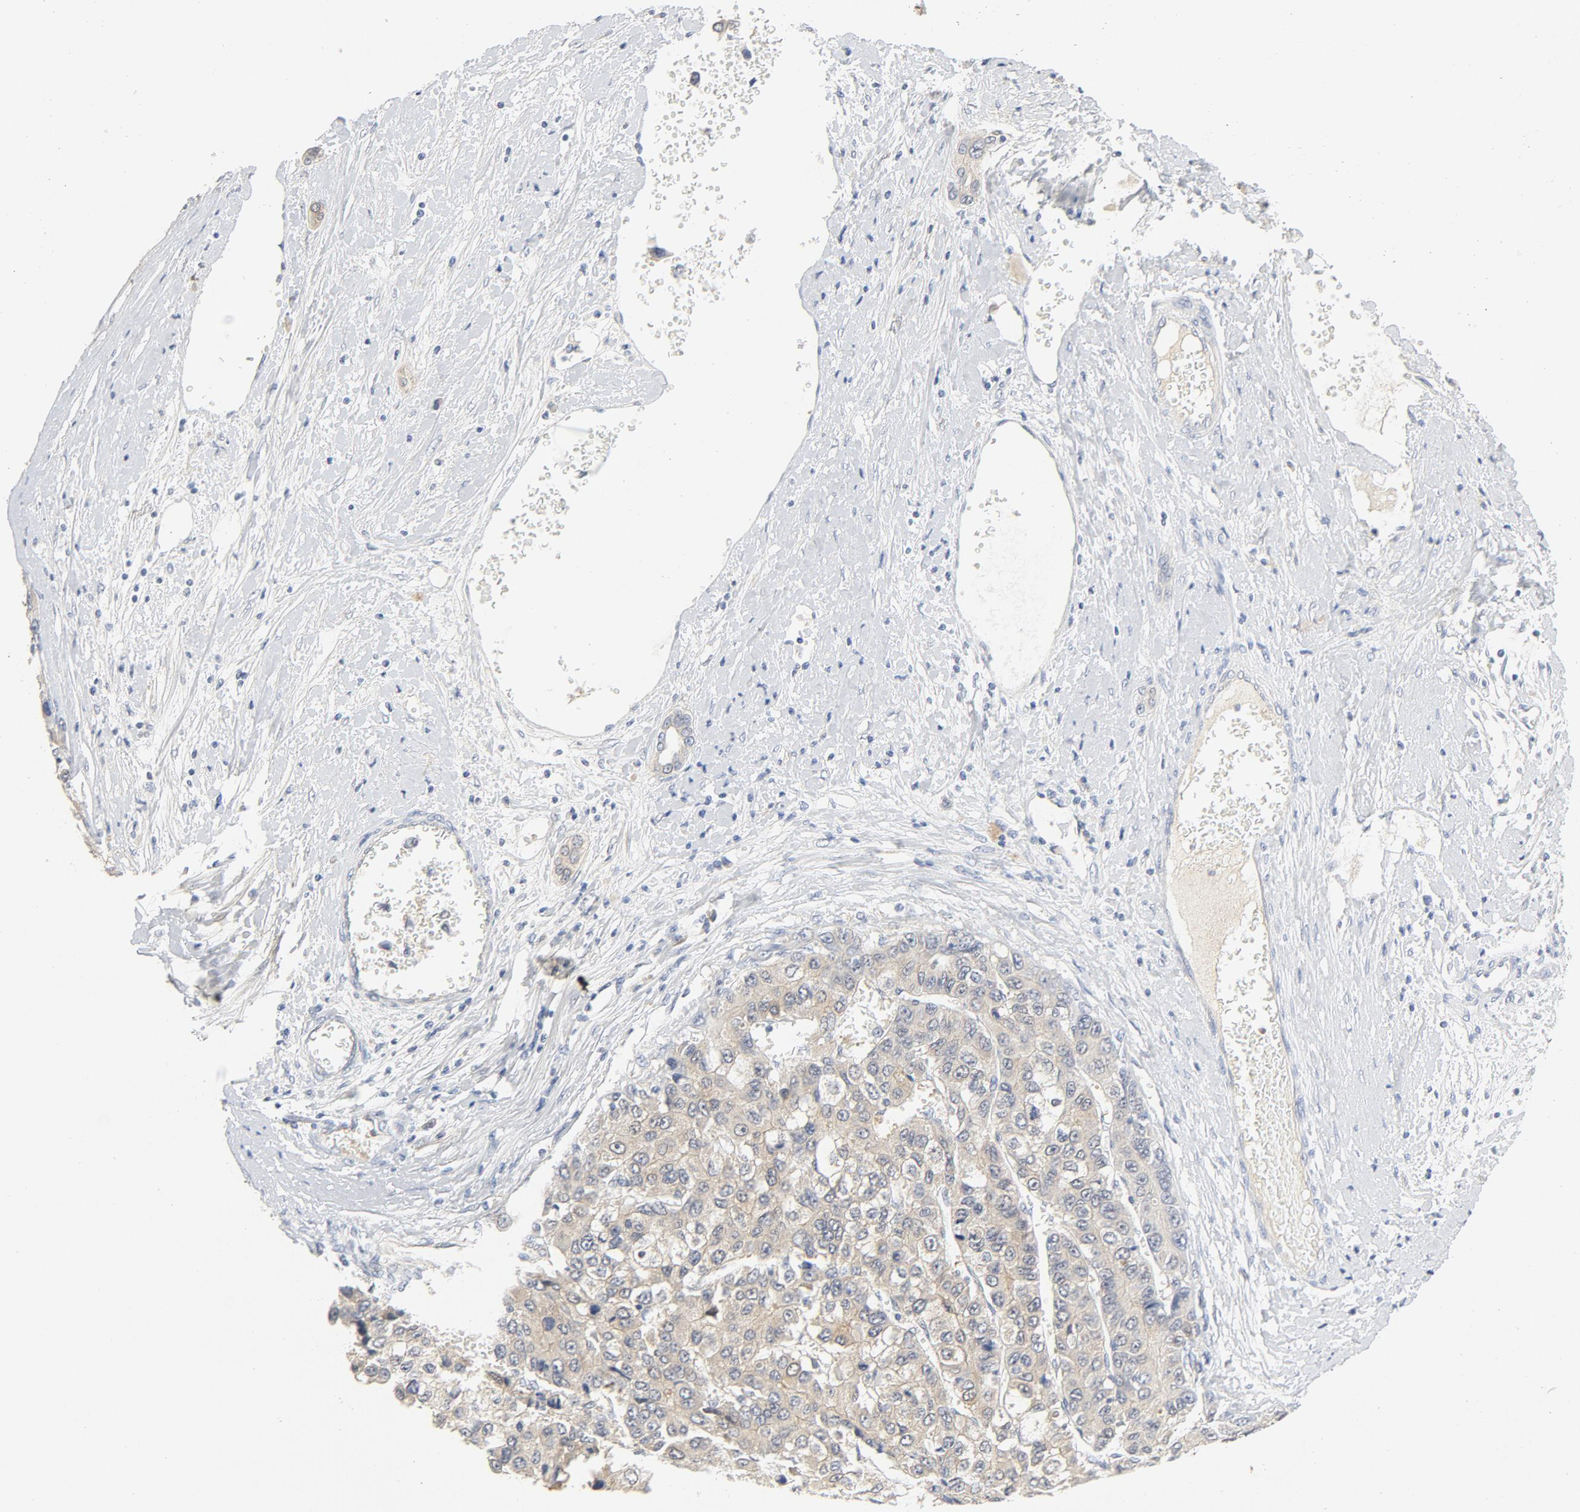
{"staining": {"intensity": "moderate", "quantity": ">75%", "location": "cytoplasmic/membranous"}, "tissue": "liver cancer", "cell_type": "Tumor cells", "image_type": "cancer", "snomed": [{"axis": "morphology", "description": "Carcinoma, Hepatocellular, NOS"}, {"axis": "topography", "description": "Liver"}], "caption": "High-power microscopy captured an IHC image of liver cancer, revealing moderate cytoplasmic/membranous staining in approximately >75% of tumor cells.", "gene": "PGM1", "patient": {"sex": "female", "age": 66}}